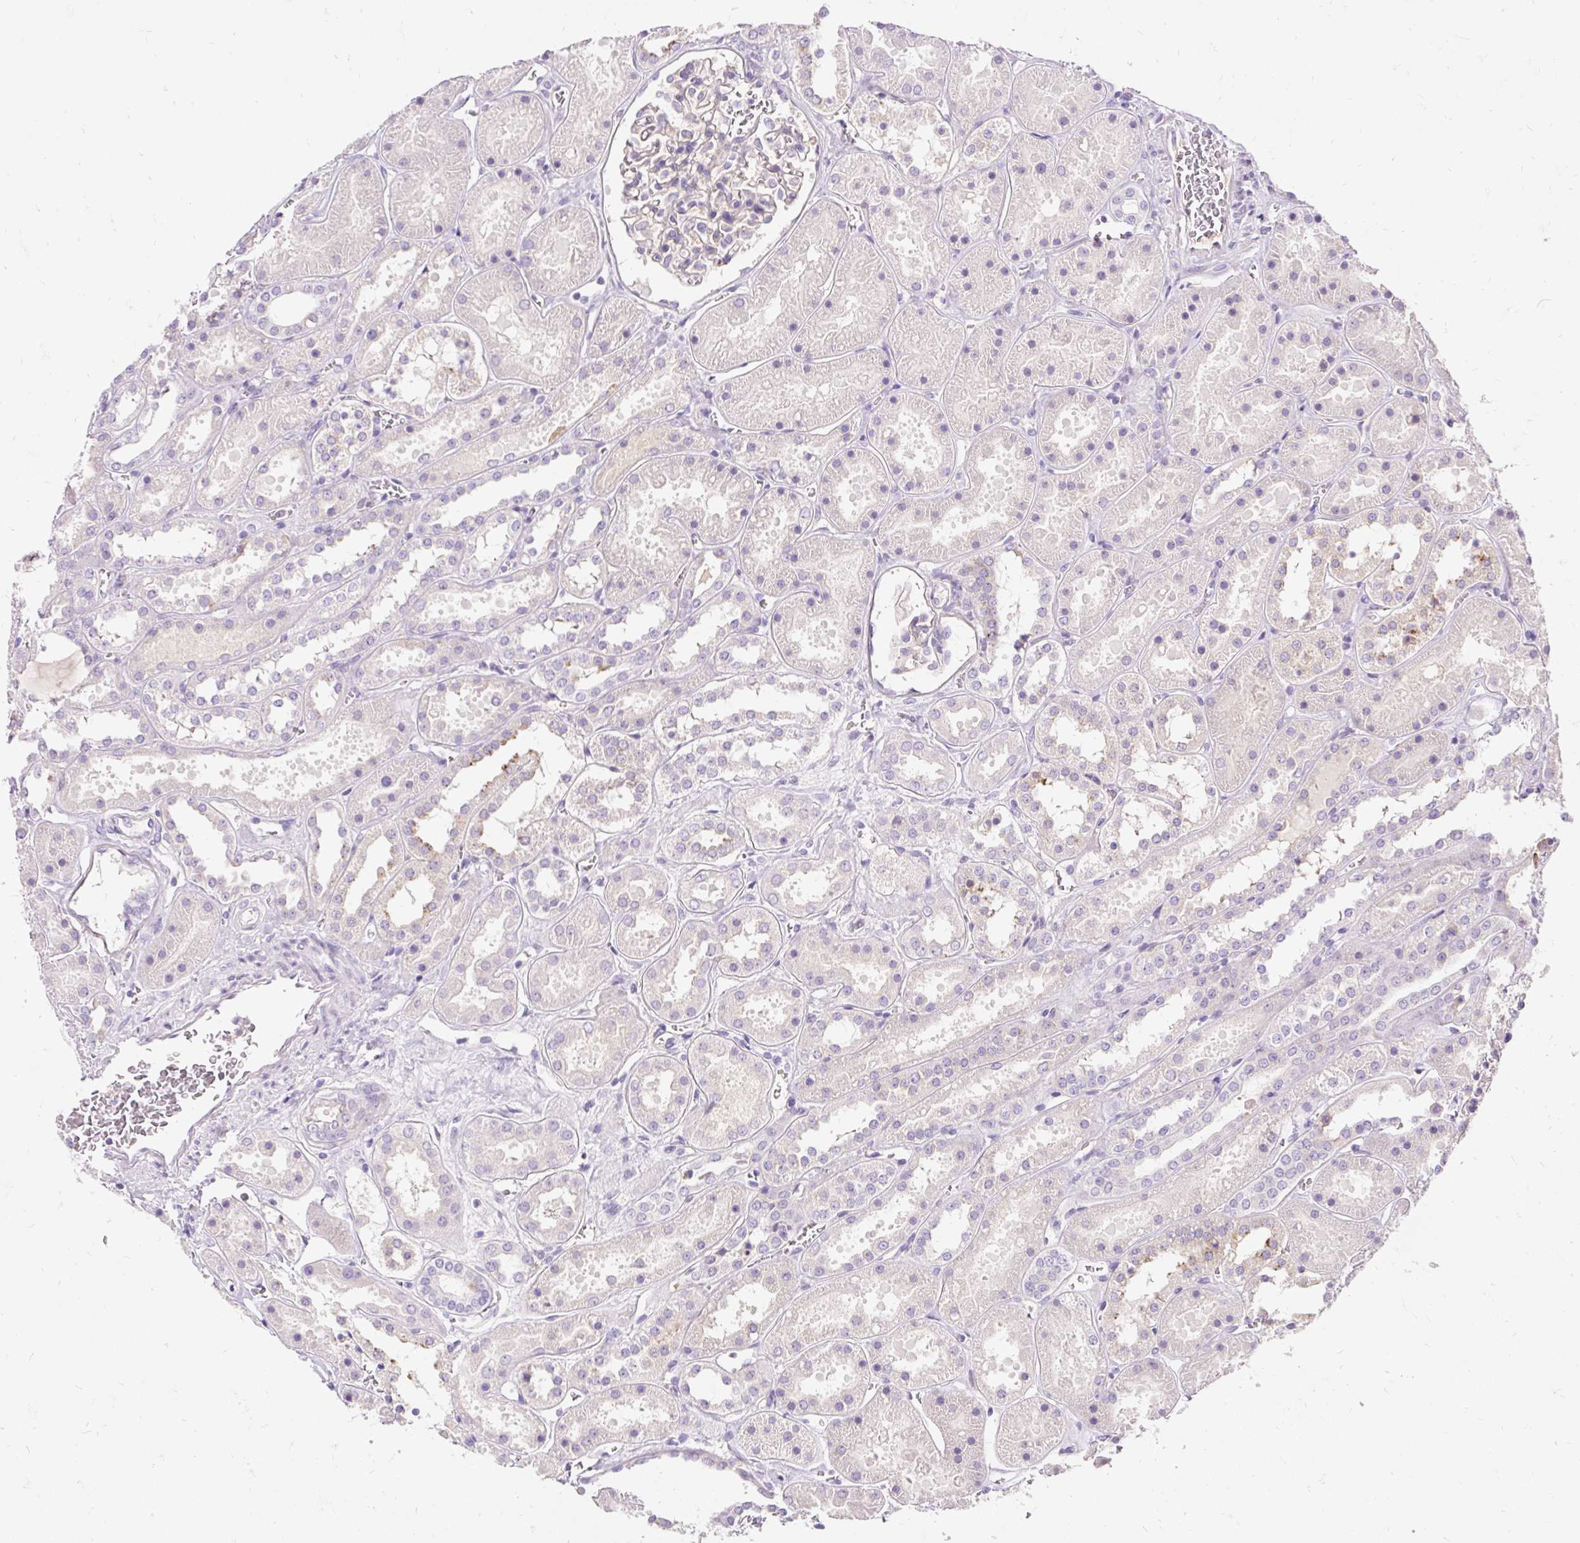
{"staining": {"intensity": "negative", "quantity": "none", "location": "none"}, "tissue": "kidney", "cell_type": "Cells in glomeruli", "image_type": "normal", "snomed": [{"axis": "morphology", "description": "Normal tissue, NOS"}, {"axis": "topography", "description": "Kidney"}], "caption": "This is an immunohistochemistry micrograph of normal human kidney. There is no expression in cells in glomeruli.", "gene": "TMEM150C", "patient": {"sex": "female", "age": 41}}